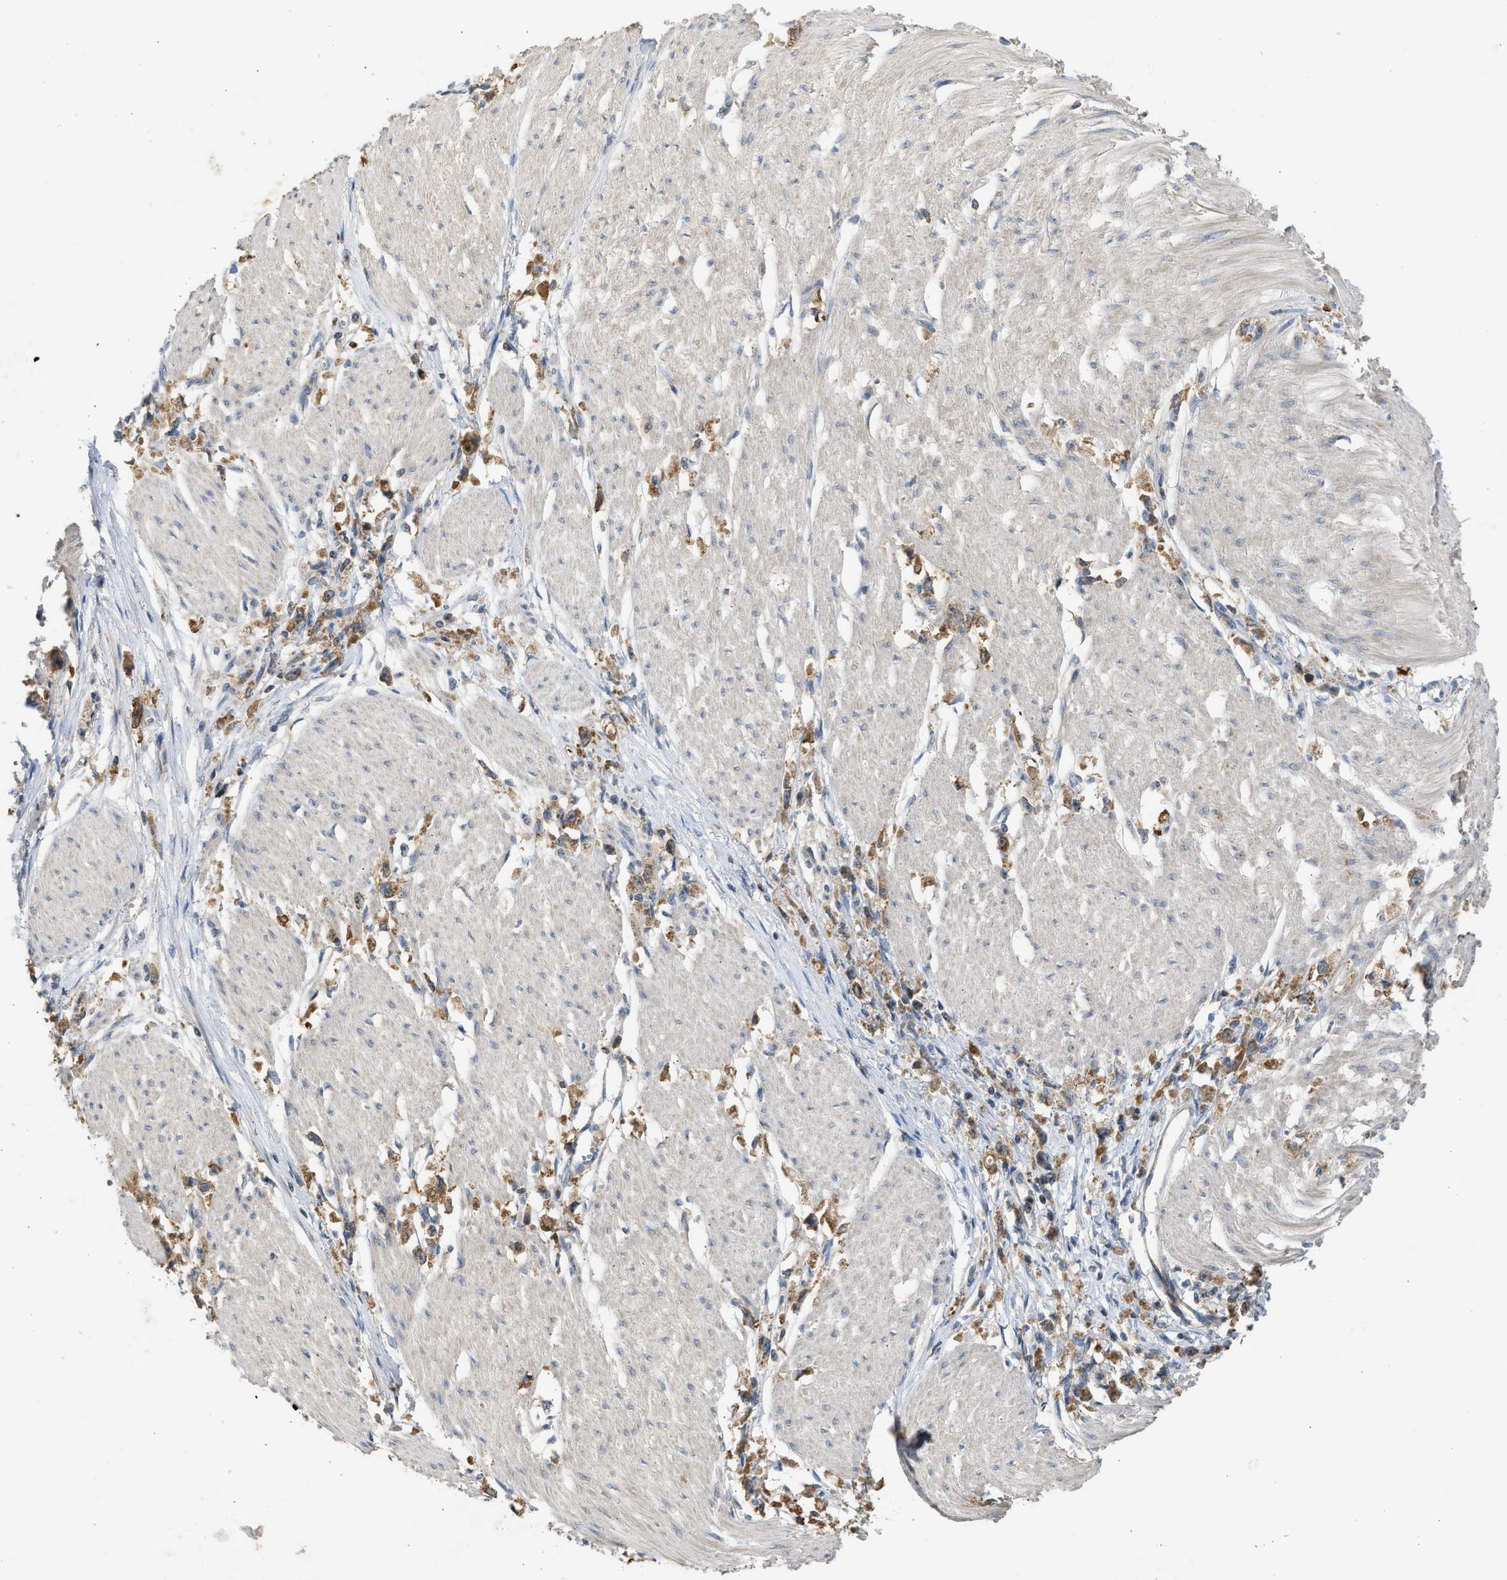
{"staining": {"intensity": "moderate", "quantity": ">75%", "location": "cytoplasmic/membranous"}, "tissue": "stomach cancer", "cell_type": "Tumor cells", "image_type": "cancer", "snomed": [{"axis": "morphology", "description": "Adenocarcinoma, NOS"}, {"axis": "topography", "description": "Stomach"}], "caption": "Immunohistochemical staining of stomach cancer reveals moderate cytoplasmic/membranous protein positivity in approximately >75% of tumor cells.", "gene": "CYP1A1", "patient": {"sex": "female", "age": 59}}